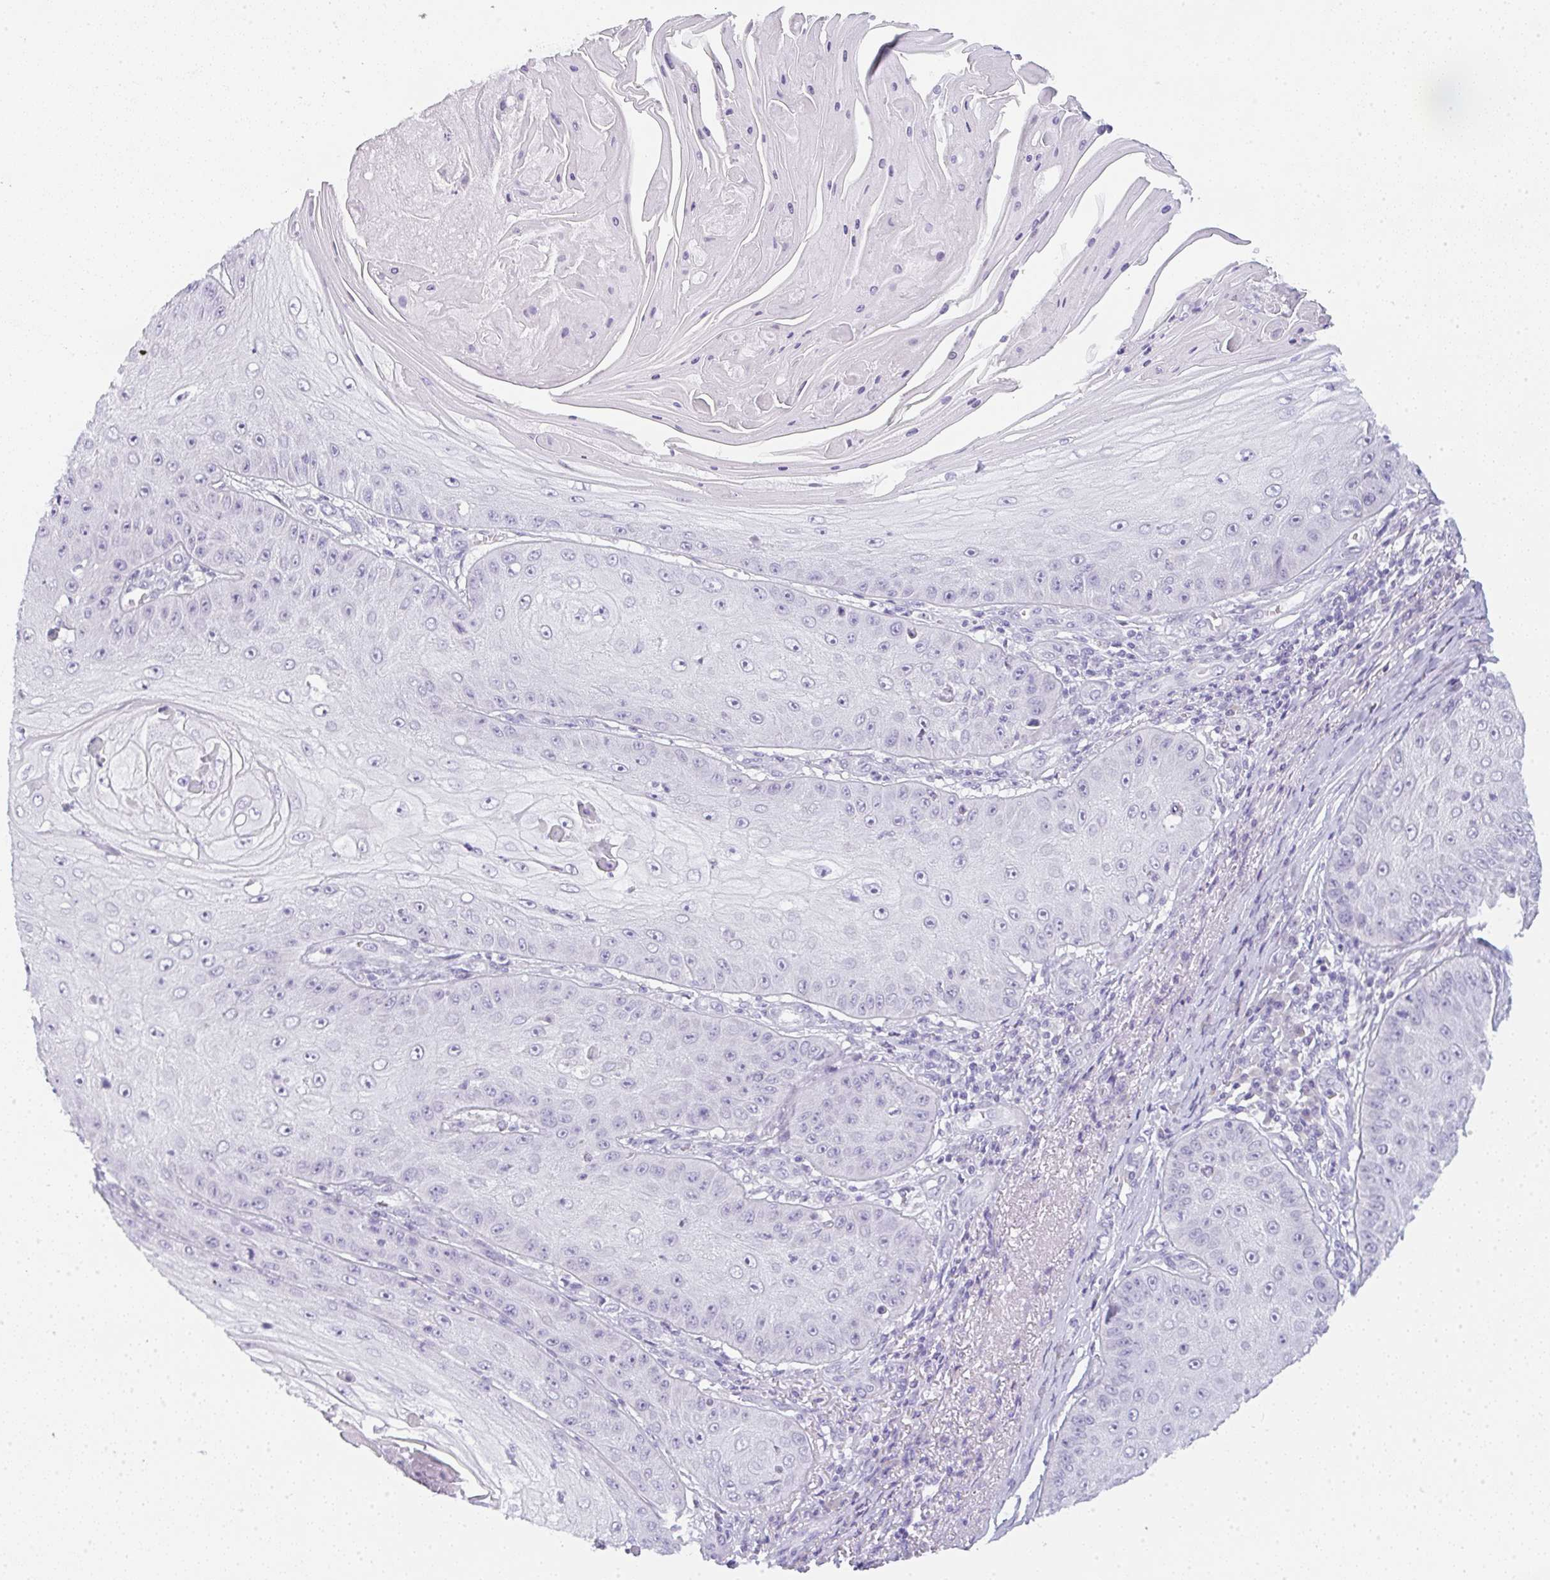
{"staining": {"intensity": "negative", "quantity": "none", "location": "none"}, "tissue": "skin cancer", "cell_type": "Tumor cells", "image_type": "cancer", "snomed": [{"axis": "morphology", "description": "Squamous cell carcinoma, NOS"}, {"axis": "topography", "description": "Skin"}], "caption": "Immunohistochemistry of human skin squamous cell carcinoma reveals no positivity in tumor cells.", "gene": "LPAR4", "patient": {"sex": "male", "age": 70}}